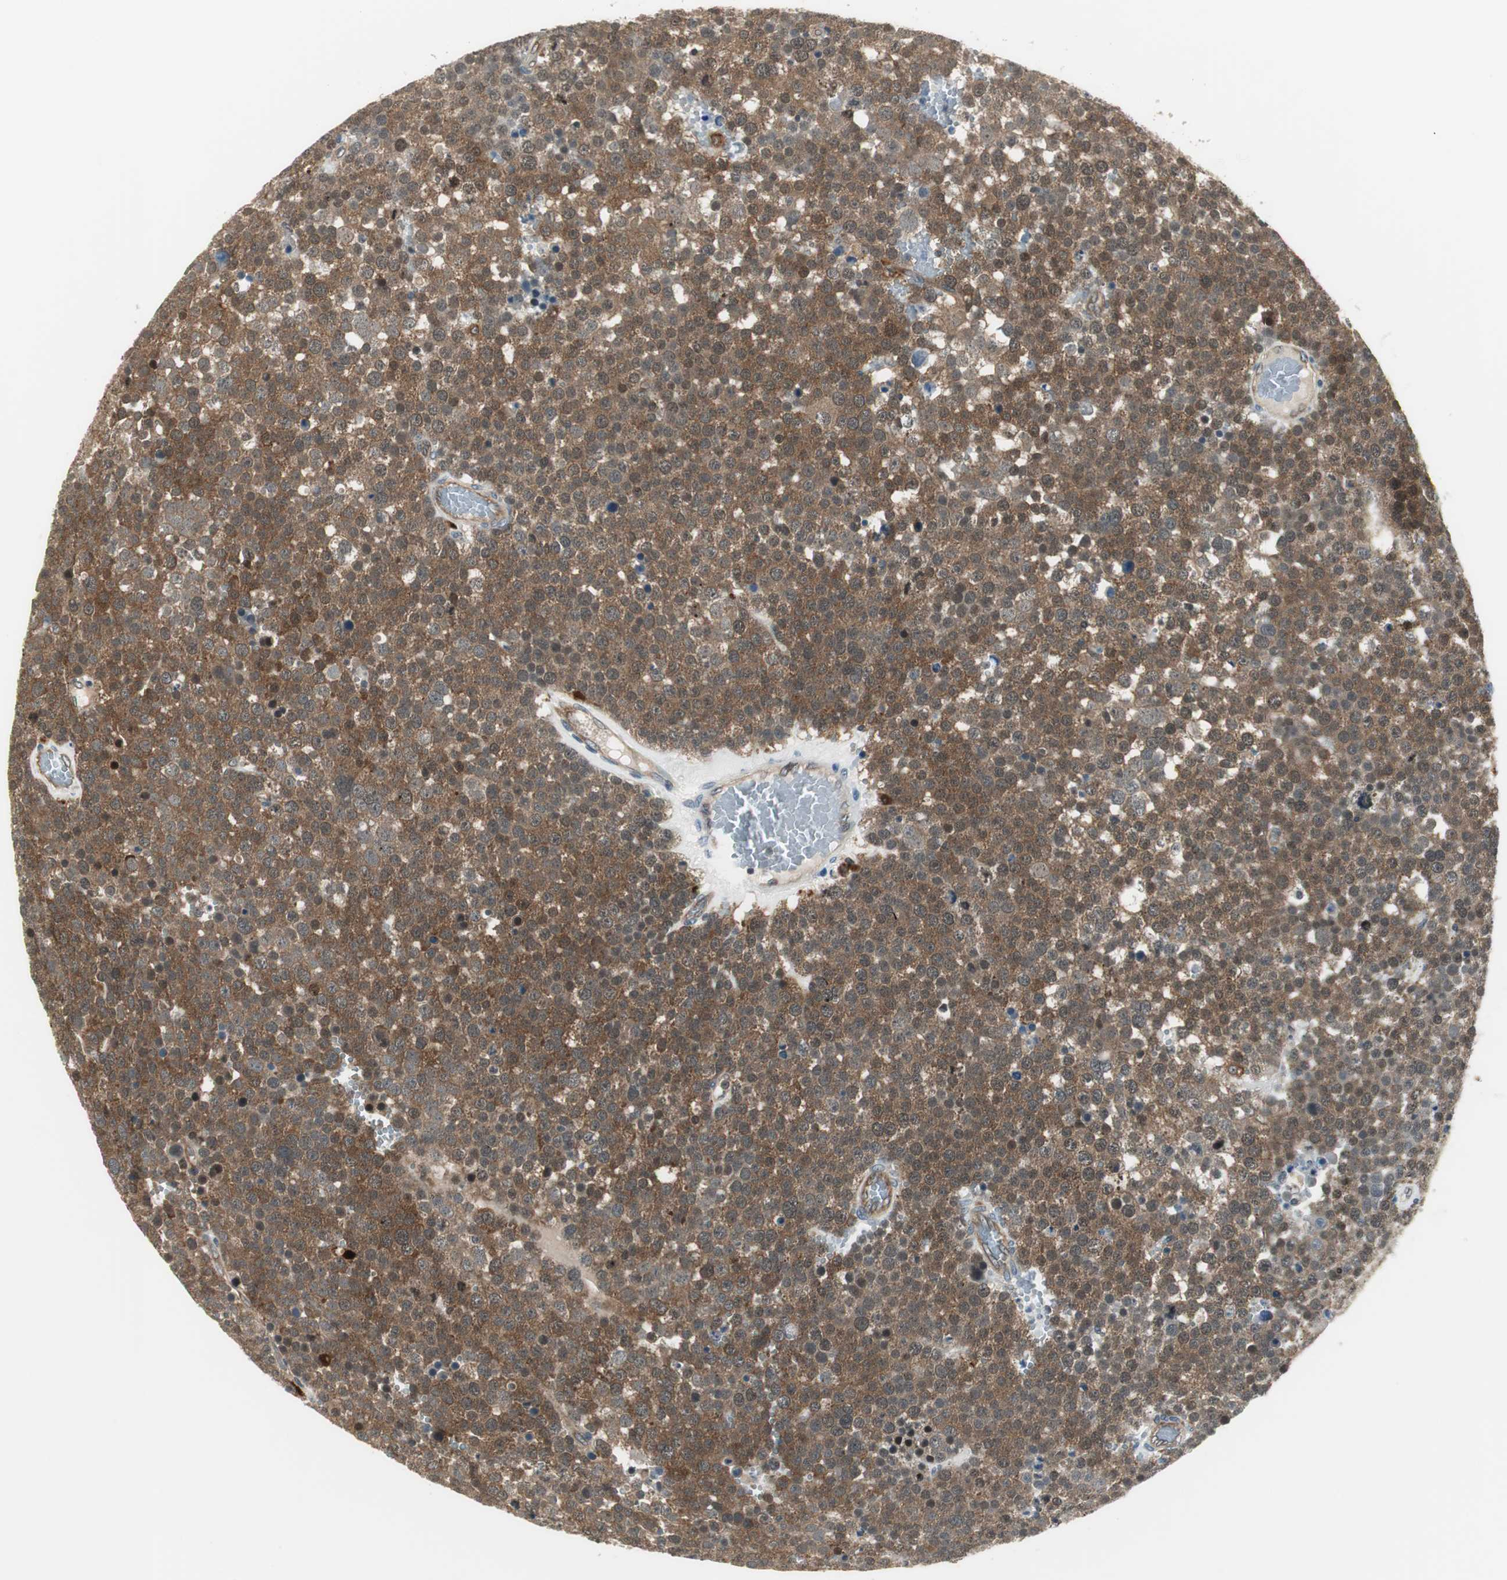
{"staining": {"intensity": "moderate", "quantity": ">75%", "location": "cytoplasmic/membranous"}, "tissue": "testis cancer", "cell_type": "Tumor cells", "image_type": "cancer", "snomed": [{"axis": "morphology", "description": "Seminoma, NOS"}, {"axis": "topography", "description": "Testis"}], "caption": "Testis cancer (seminoma) stained with a protein marker reveals moderate staining in tumor cells.", "gene": "NCK1", "patient": {"sex": "male", "age": 71}}